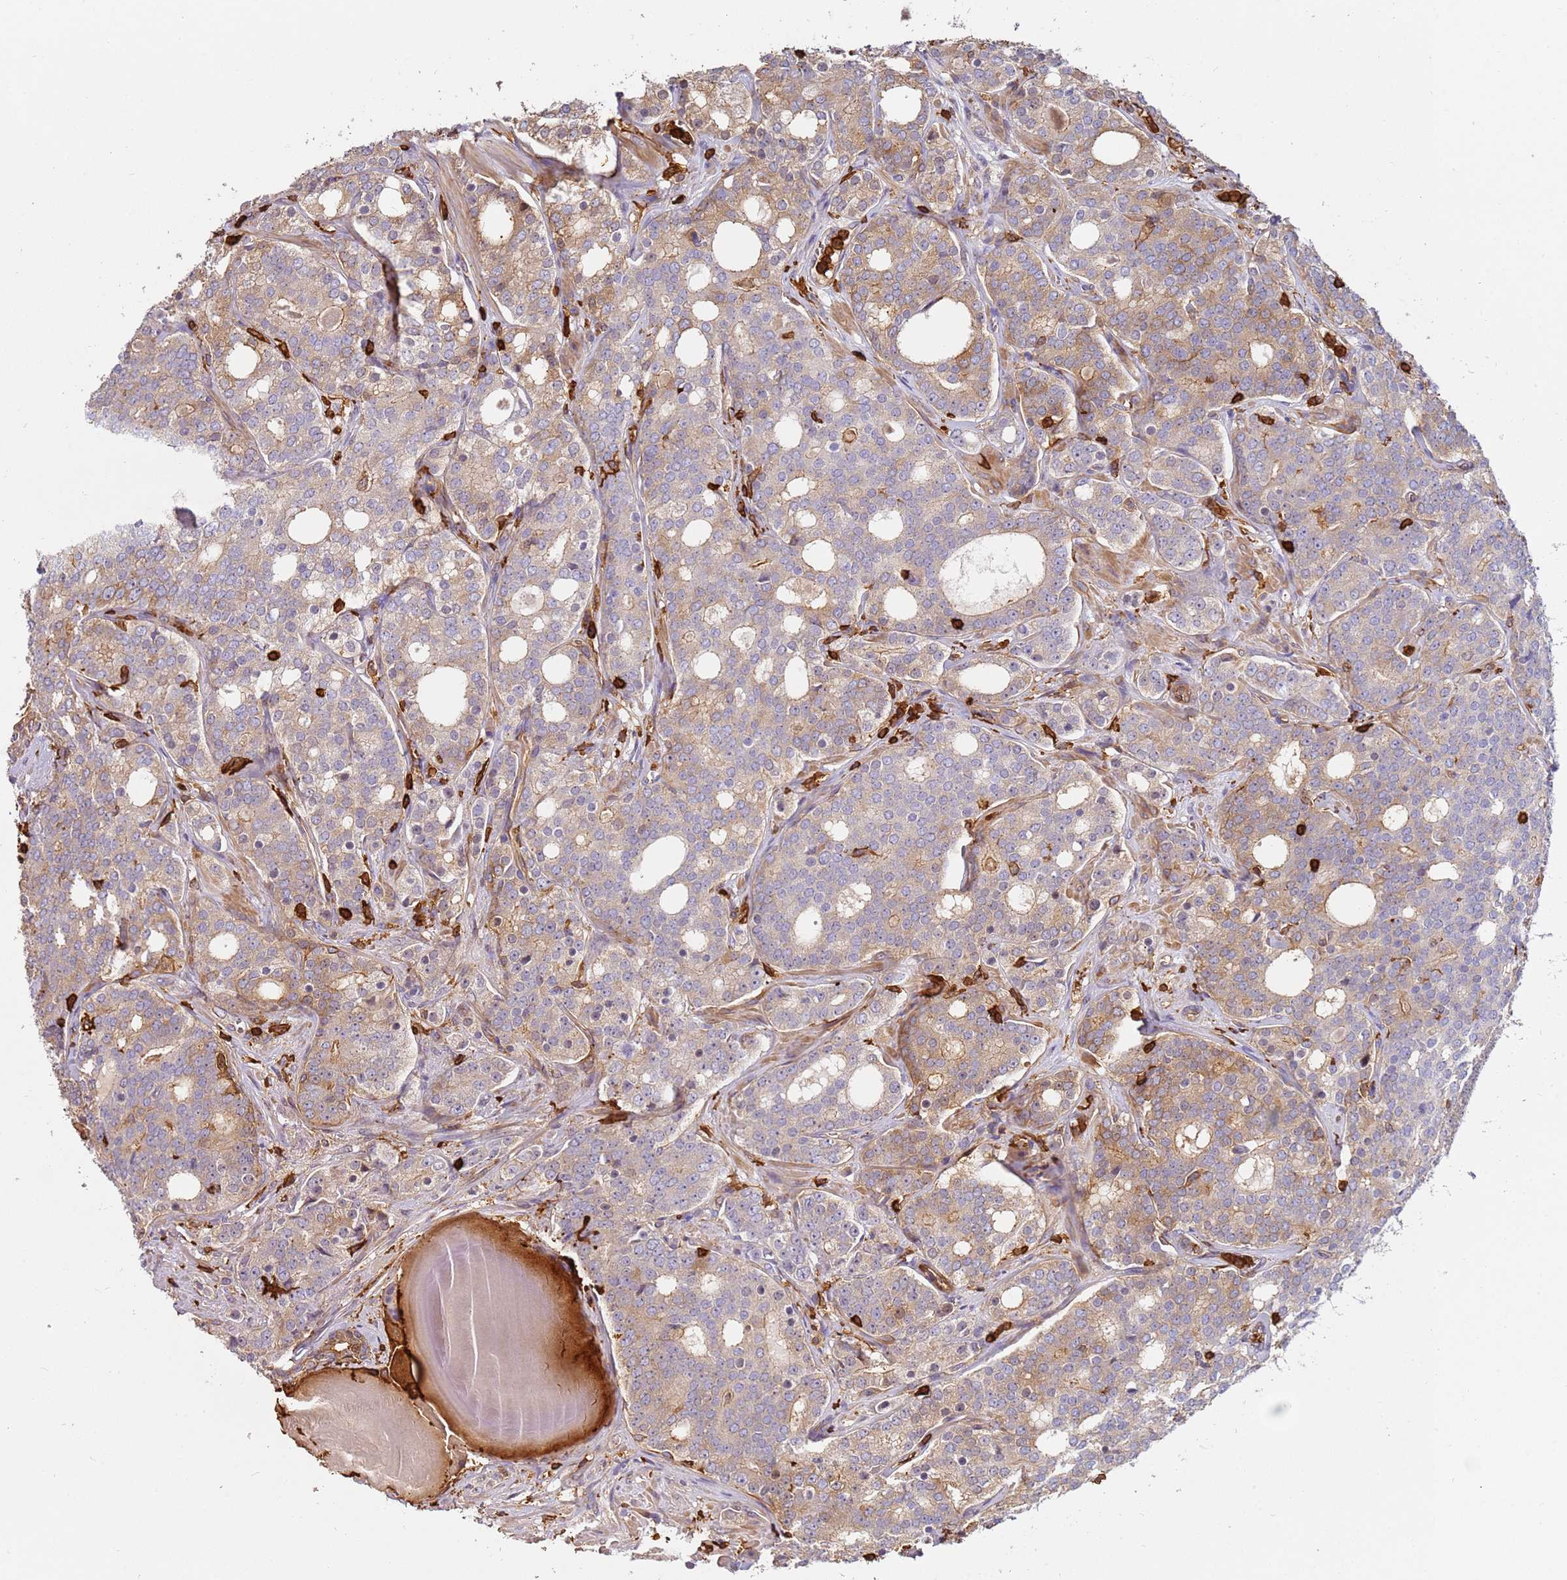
{"staining": {"intensity": "weak", "quantity": "25%-75%", "location": "cytoplasmic/membranous"}, "tissue": "prostate cancer", "cell_type": "Tumor cells", "image_type": "cancer", "snomed": [{"axis": "morphology", "description": "Adenocarcinoma, High grade"}, {"axis": "topography", "description": "Prostate"}], "caption": "Protein staining by IHC reveals weak cytoplasmic/membranous positivity in about 25%-75% of tumor cells in high-grade adenocarcinoma (prostate).", "gene": "OR6P1", "patient": {"sex": "male", "age": 64}}